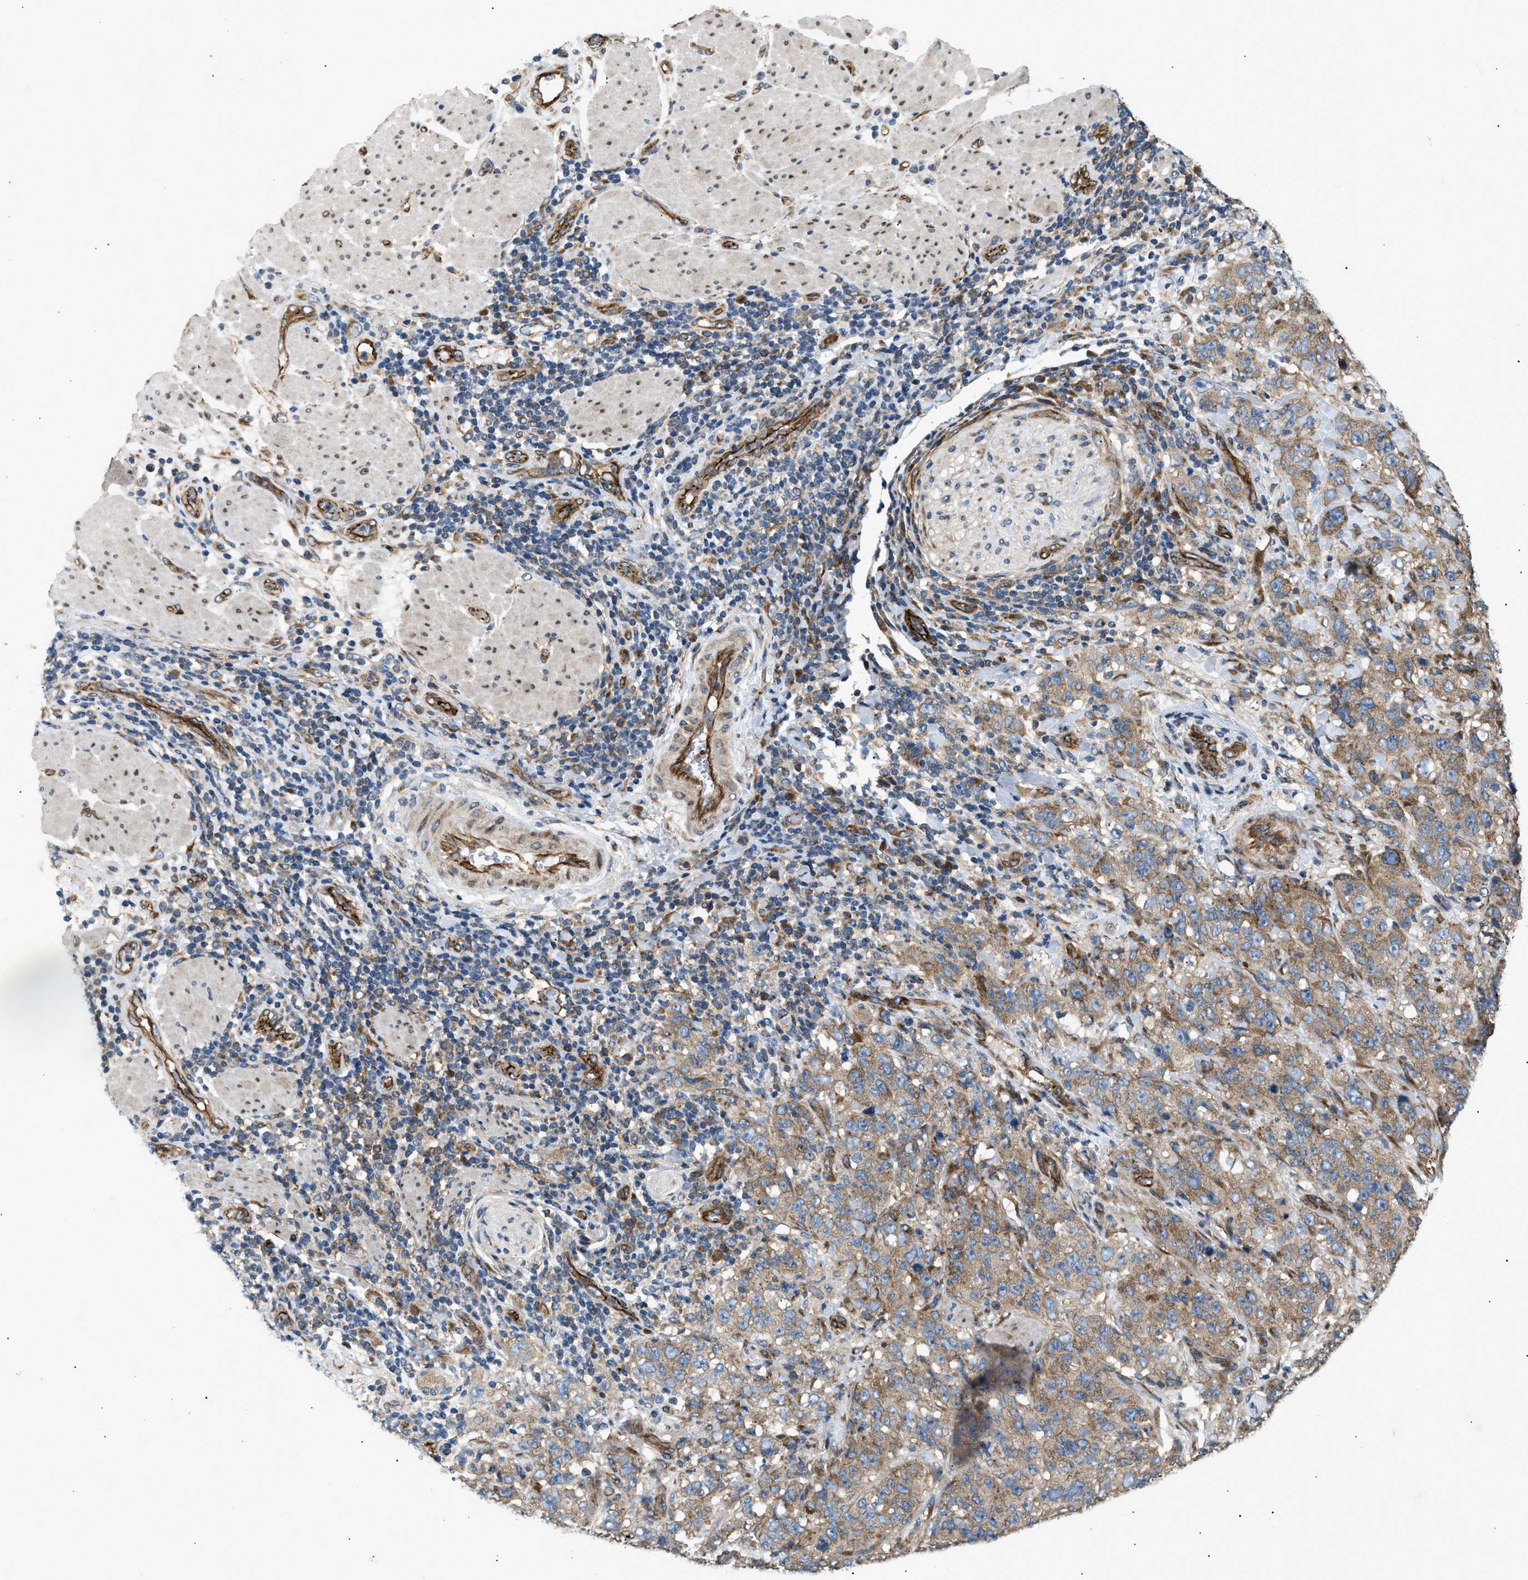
{"staining": {"intensity": "moderate", "quantity": ">75%", "location": "cytoplasmic/membranous"}, "tissue": "stomach cancer", "cell_type": "Tumor cells", "image_type": "cancer", "snomed": [{"axis": "morphology", "description": "Adenocarcinoma, NOS"}, {"axis": "topography", "description": "Stomach"}], "caption": "Immunohistochemistry (IHC) of human adenocarcinoma (stomach) displays medium levels of moderate cytoplasmic/membranous staining in about >75% of tumor cells. The staining is performed using DAB (3,3'-diaminobenzidine) brown chromogen to label protein expression. The nuclei are counter-stained blue using hematoxylin.", "gene": "LYSMD3", "patient": {"sex": "male", "age": 48}}